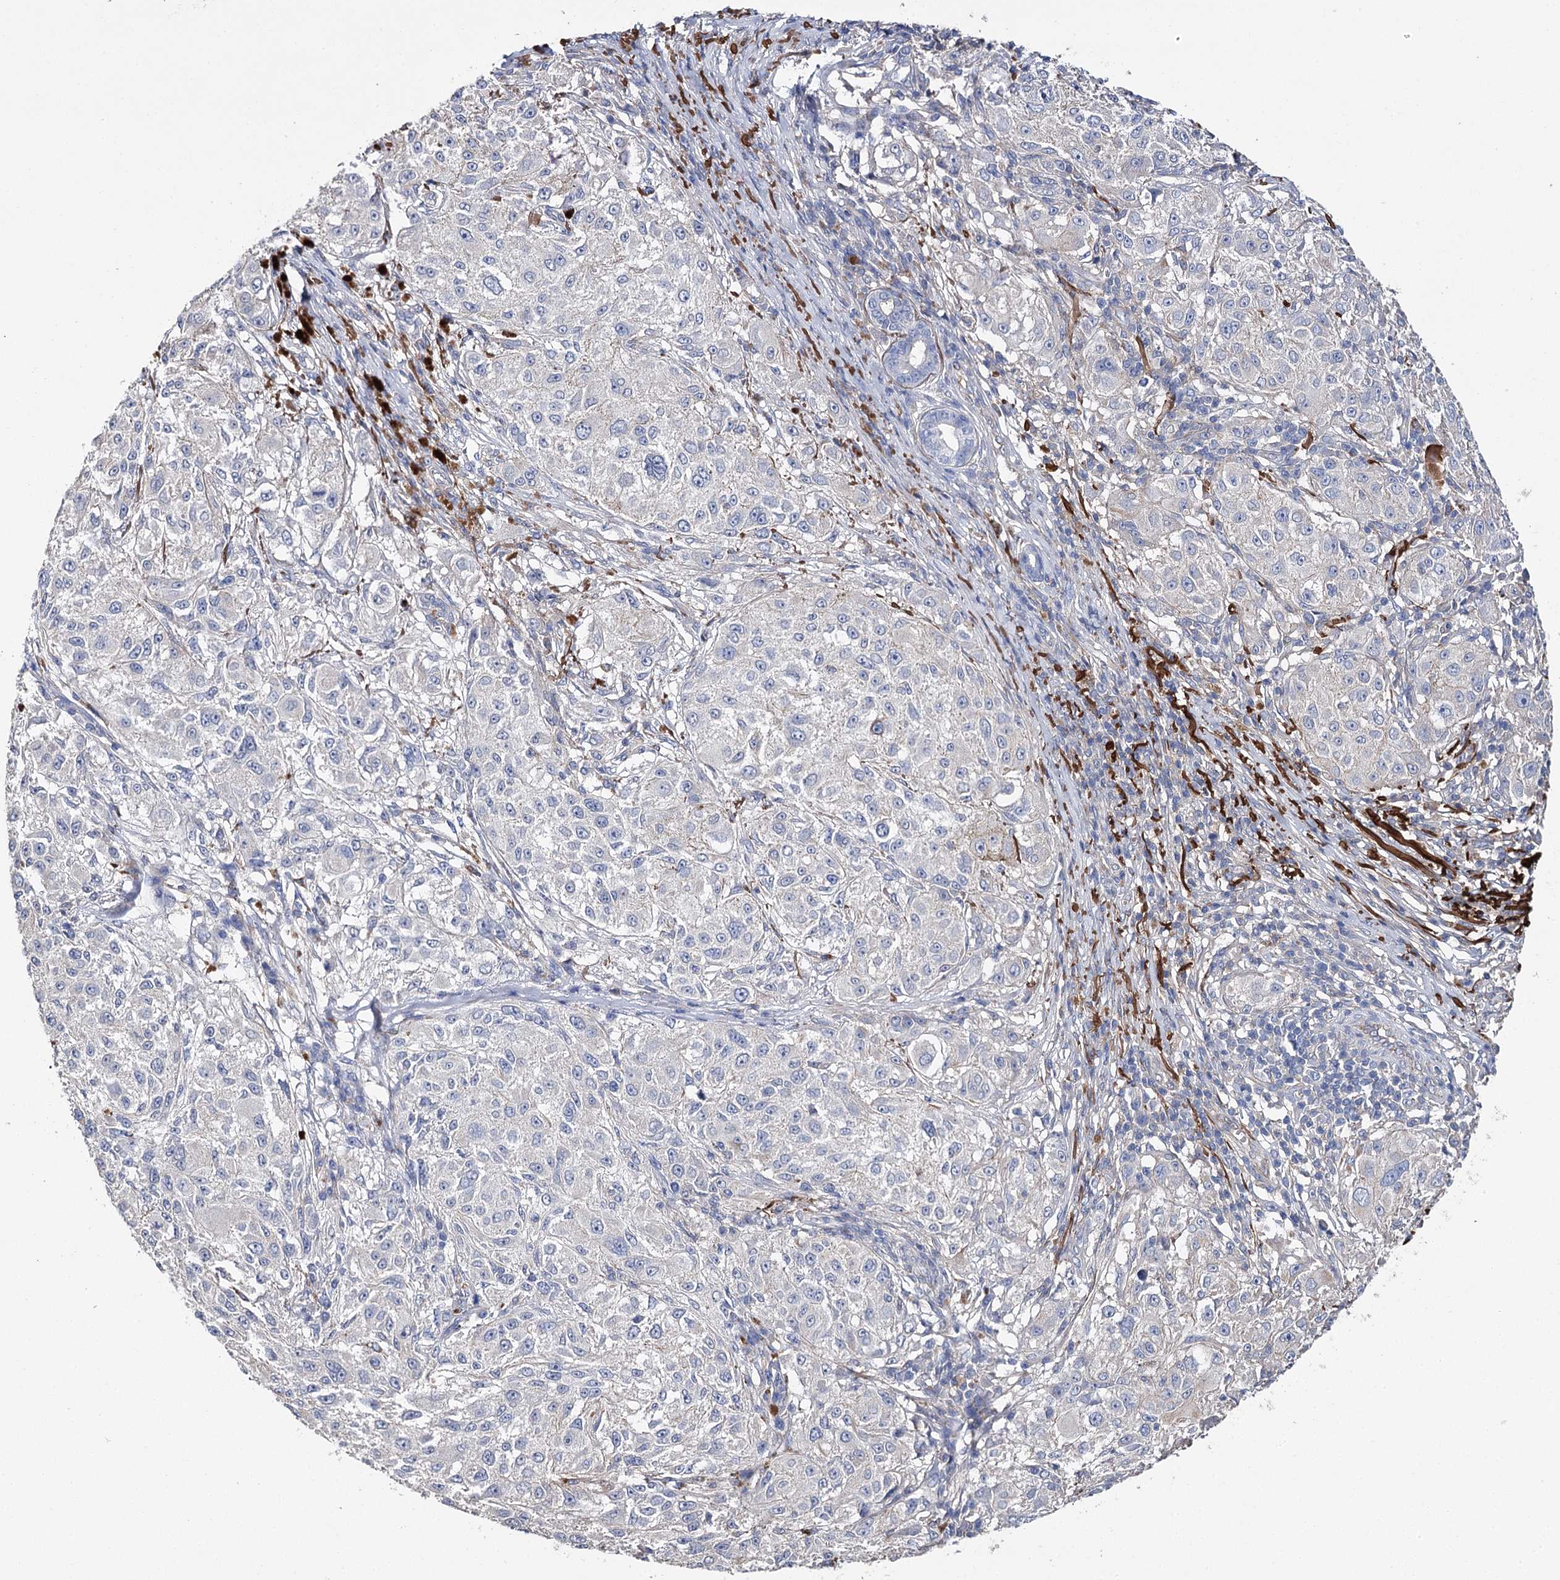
{"staining": {"intensity": "negative", "quantity": "none", "location": "none"}, "tissue": "melanoma", "cell_type": "Tumor cells", "image_type": "cancer", "snomed": [{"axis": "morphology", "description": "Necrosis, NOS"}, {"axis": "morphology", "description": "Malignant melanoma, NOS"}, {"axis": "topography", "description": "Skin"}], "caption": "The IHC image has no significant positivity in tumor cells of malignant melanoma tissue.", "gene": "EPYC", "patient": {"sex": "female", "age": 87}}